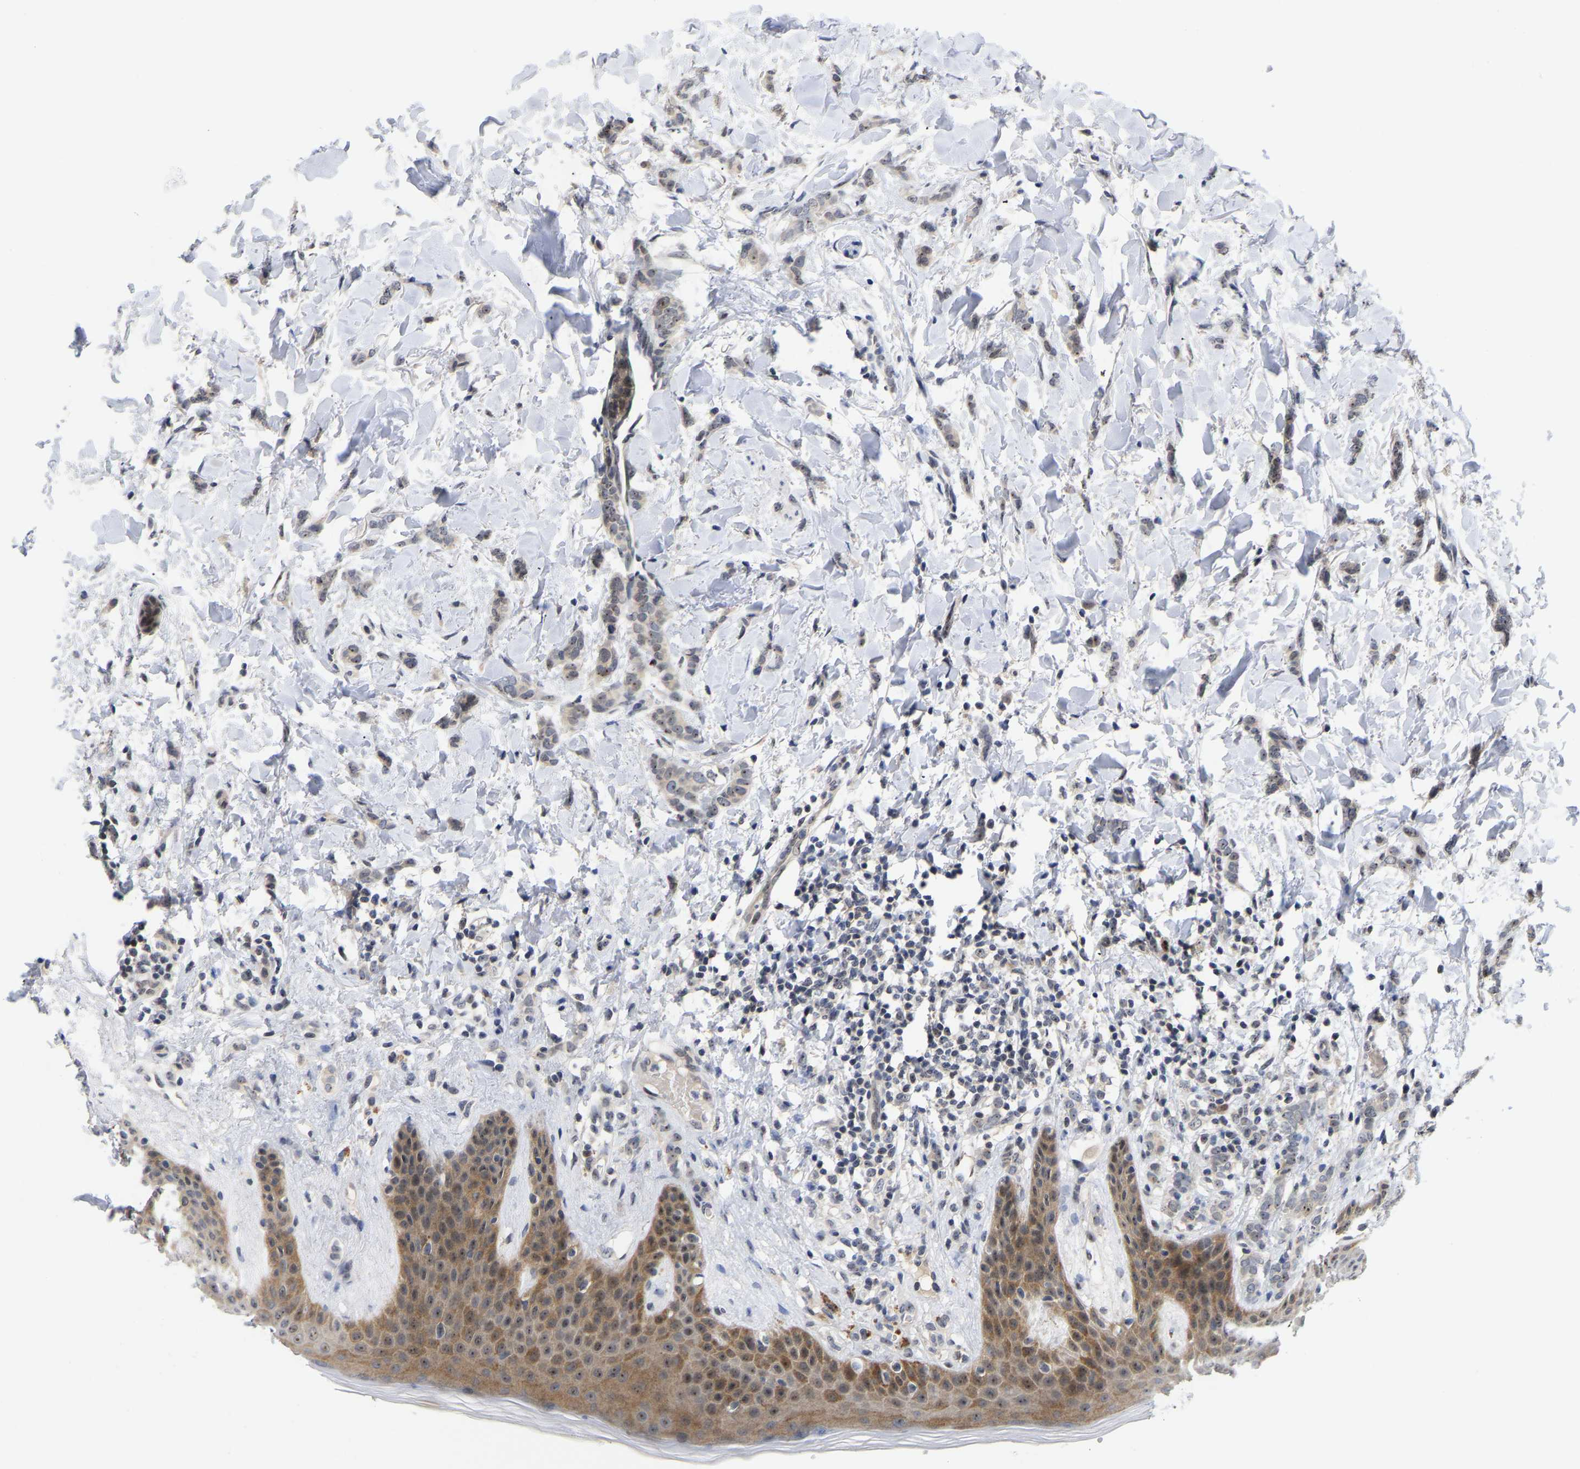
{"staining": {"intensity": "weak", "quantity": "<25%", "location": "nuclear"}, "tissue": "breast cancer", "cell_type": "Tumor cells", "image_type": "cancer", "snomed": [{"axis": "morphology", "description": "Lobular carcinoma"}, {"axis": "topography", "description": "Skin"}, {"axis": "topography", "description": "Breast"}], "caption": "This photomicrograph is of breast cancer stained with immunohistochemistry to label a protein in brown with the nuclei are counter-stained blue. There is no positivity in tumor cells. (Immunohistochemistry (ihc), brightfield microscopy, high magnification).", "gene": "NLE1", "patient": {"sex": "female", "age": 46}}